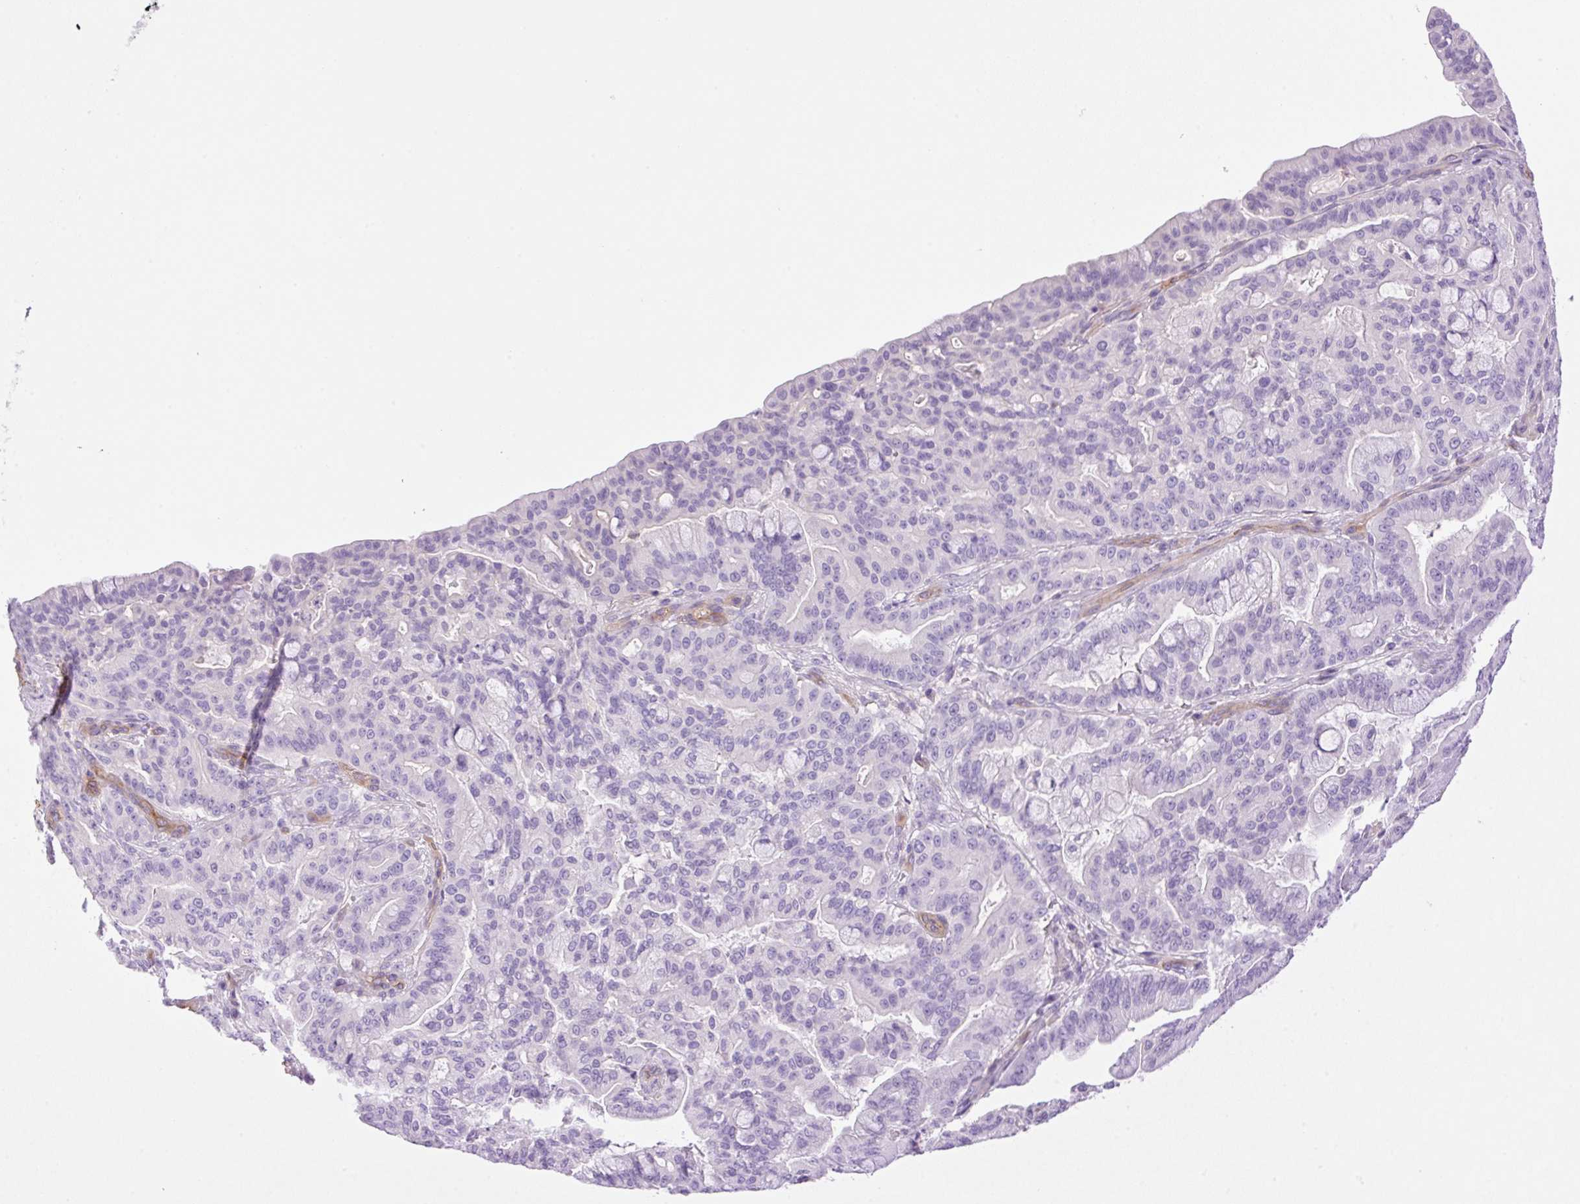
{"staining": {"intensity": "negative", "quantity": "none", "location": "none"}, "tissue": "pancreatic cancer", "cell_type": "Tumor cells", "image_type": "cancer", "snomed": [{"axis": "morphology", "description": "Adenocarcinoma, NOS"}, {"axis": "topography", "description": "Pancreas"}], "caption": "This is a photomicrograph of immunohistochemistry staining of adenocarcinoma (pancreatic), which shows no positivity in tumor cells.", "gene": "EHD3", "patient": {"sex": "male", "age": 63}}